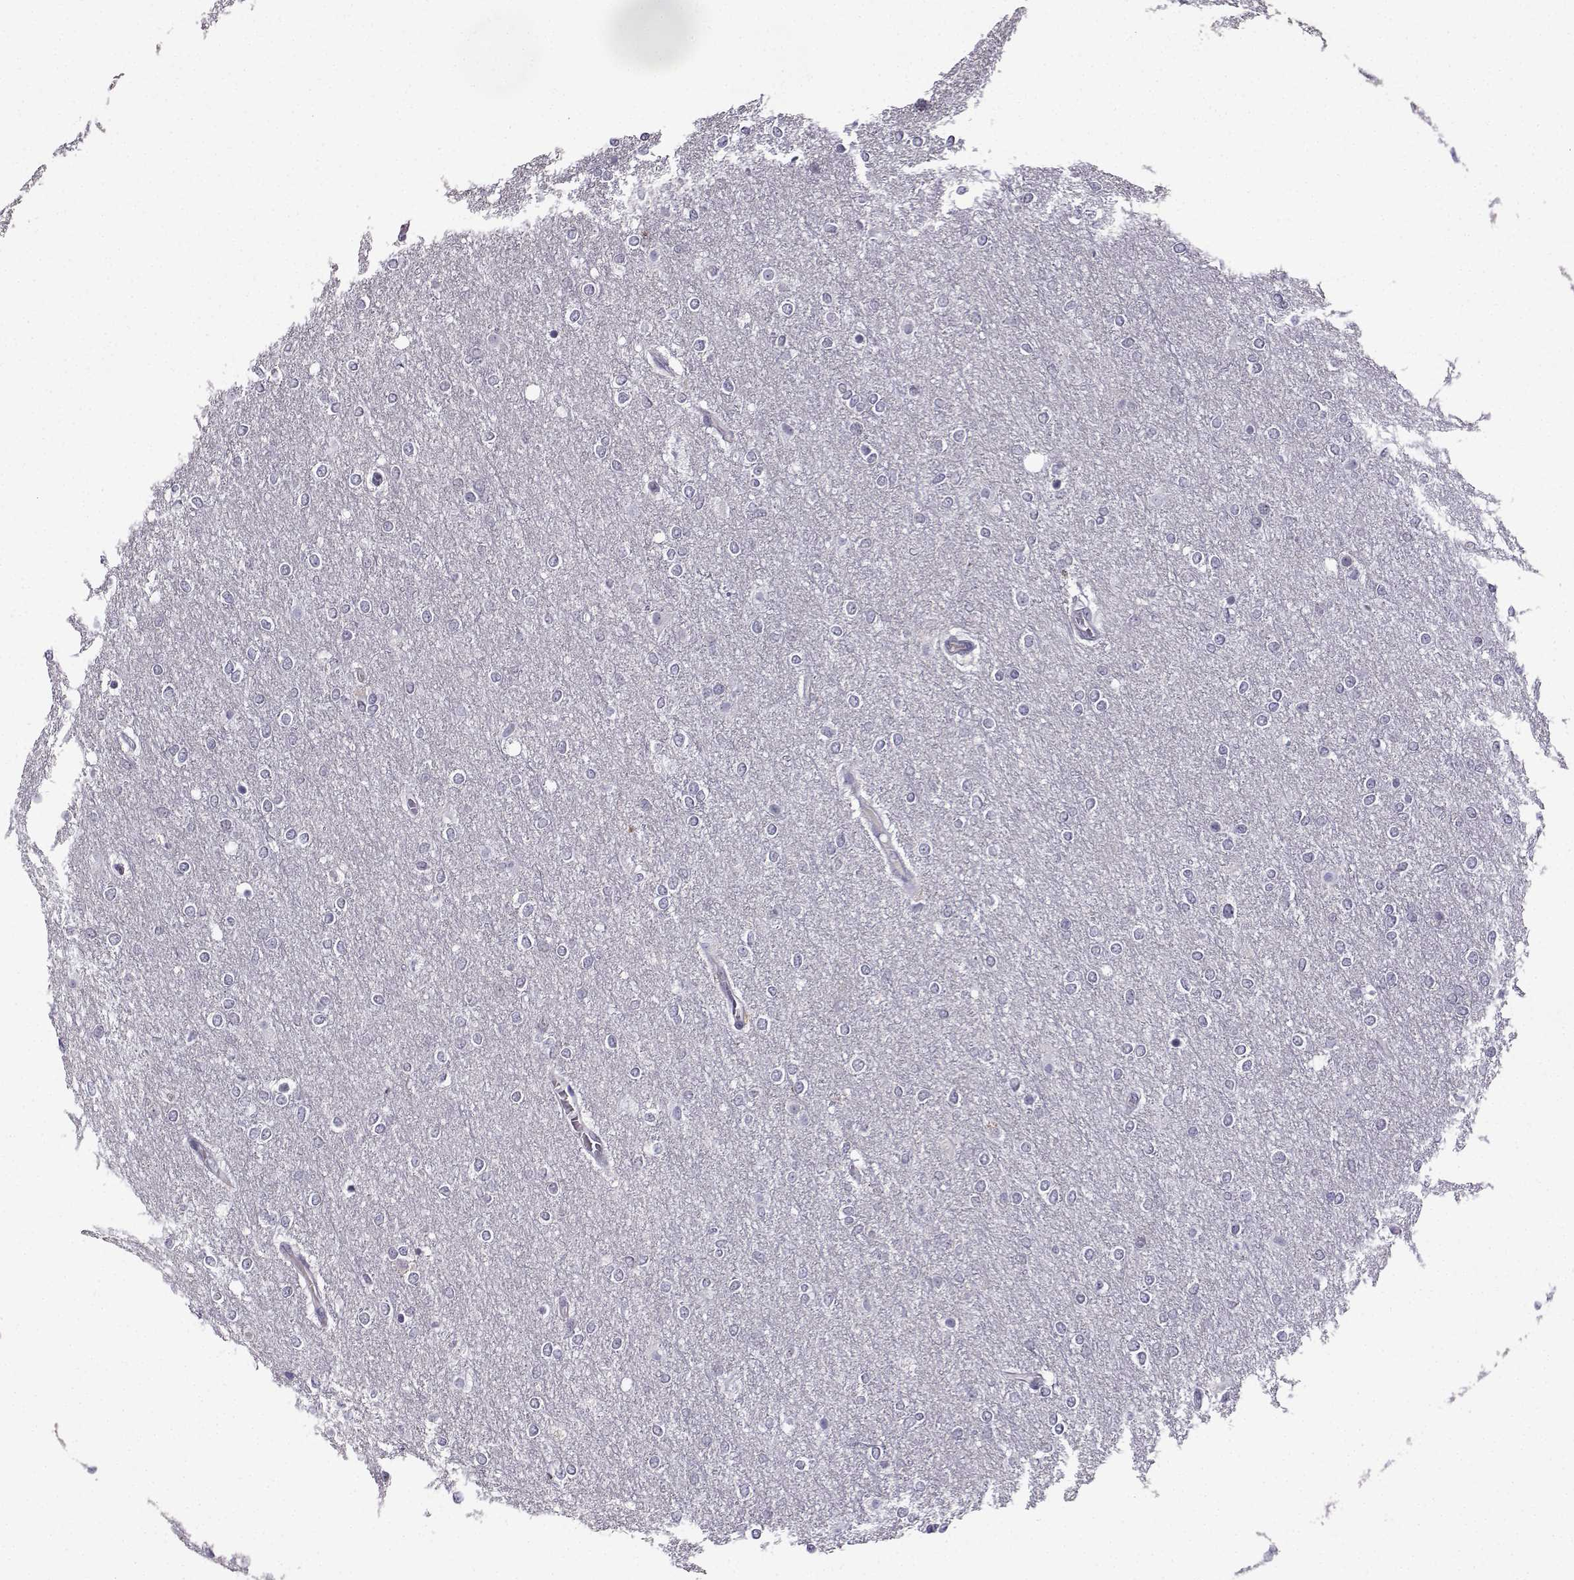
{"staining": {"intensity": "negative", "quantity": "none", "location": "none"}, "tissue": "glioma", "cell_type": "Tumor cells", "image_type": "cancer", "snomed": [{"axis": "morphology", "description": "Glioma, malignant, High grade"}, {"axis": "topography", "description": "Brain"}], "caption": "An immunohistochemistry histopathology image of glioma is shown. There is no staining in tumor cells of glioma.", "gene": "LRFN2", "patient": {"sex": "female", "age": 61}}